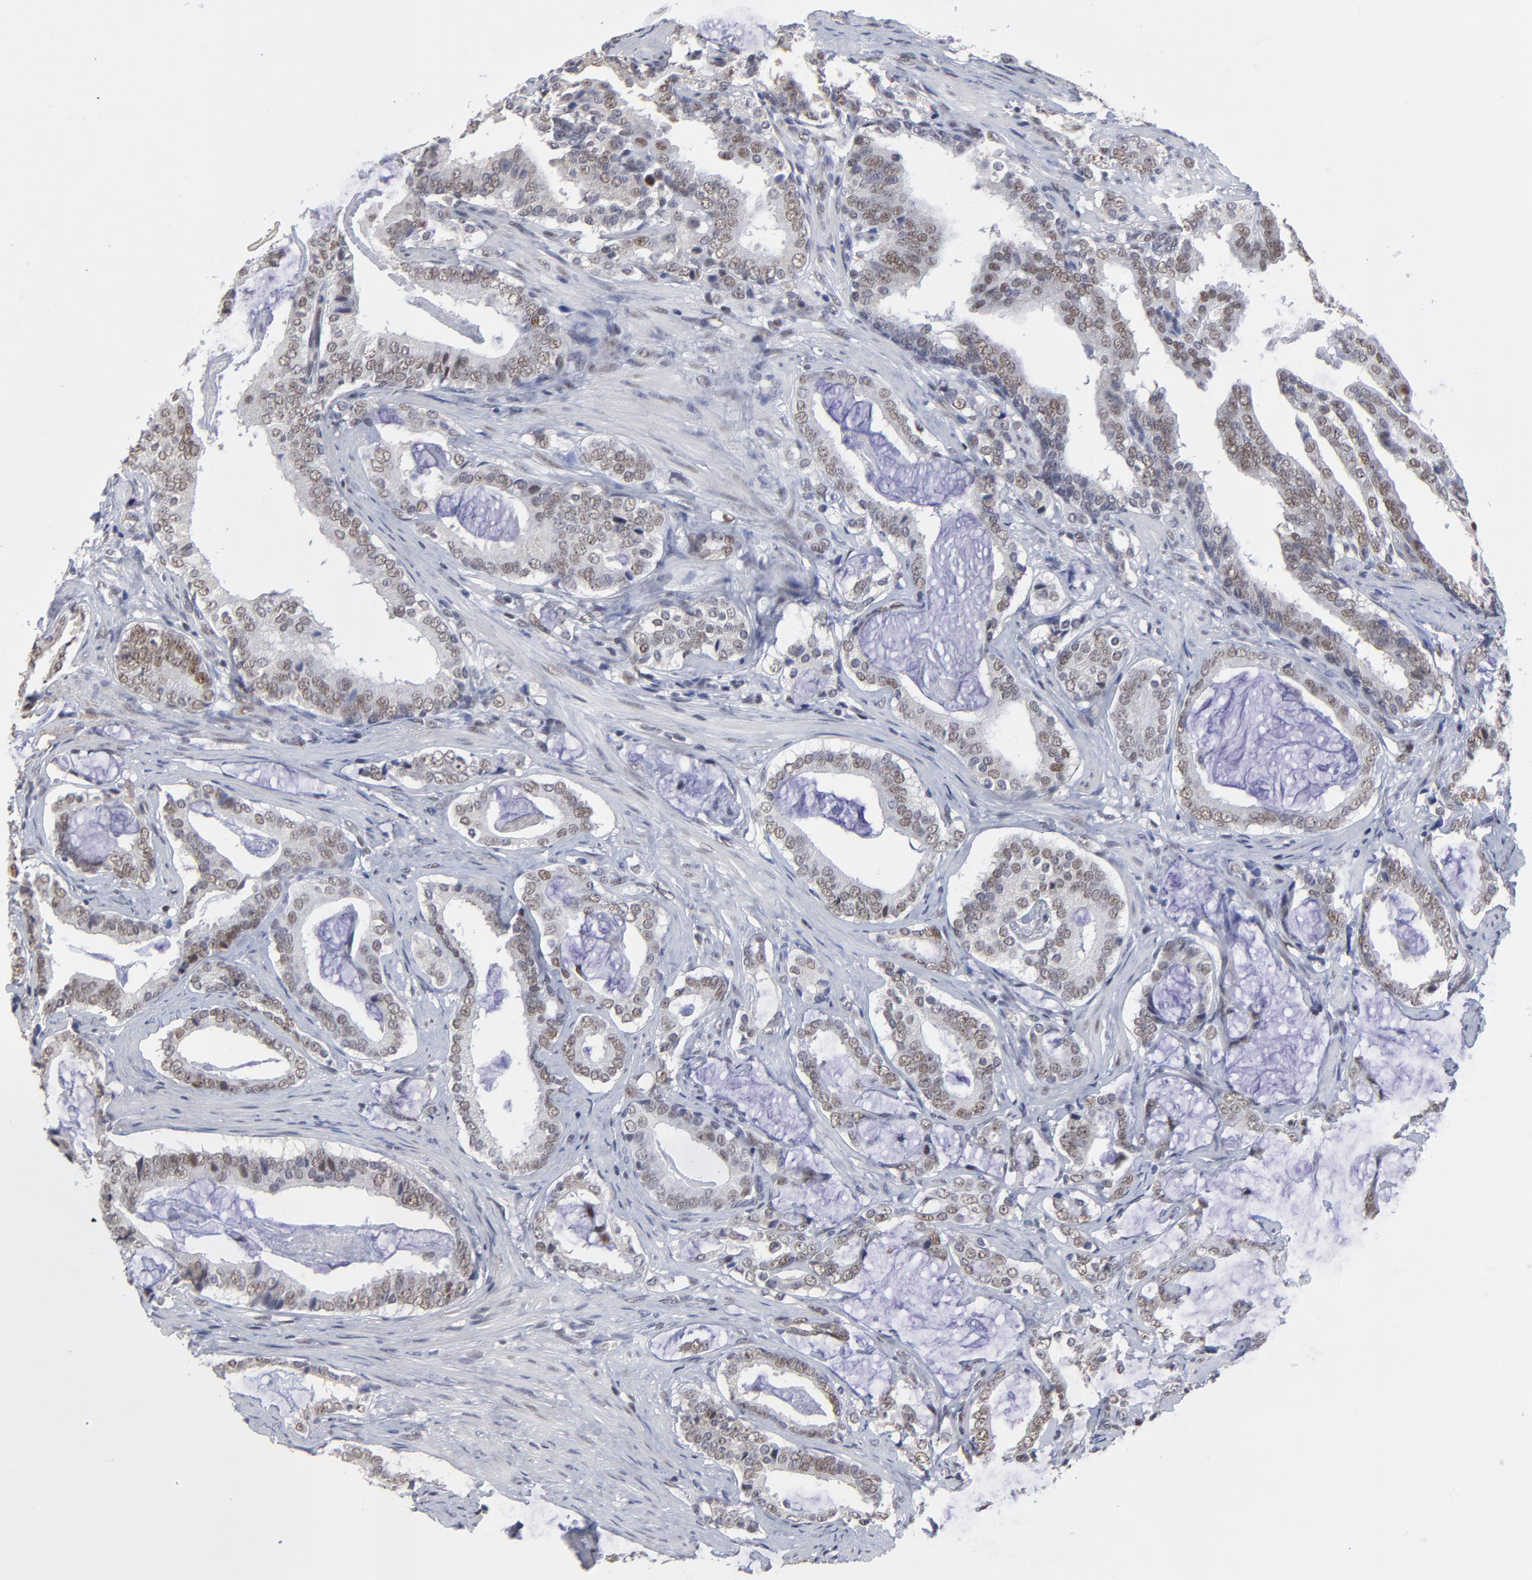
{"staining": {"intensity": "weak", "quantity": "25%-75%", "location": "nuclear"}, "tissue": "prostate cancer", "cell_type": "Tumor cells", "image_type": "cancer", "snomed": [{"axis": "morphology", "description": "Adenocarcinoma, Low grade"}, {"axis": "topography", "description": "Prostate"}], "caption": "A brown stain labels weak nuclear staining of a protein in prostate cancer (adenocarcinoma (low-grade)) tumor cells.", "gene": "OGFOD1", "patient": {"sex": "male", "age": 59}}